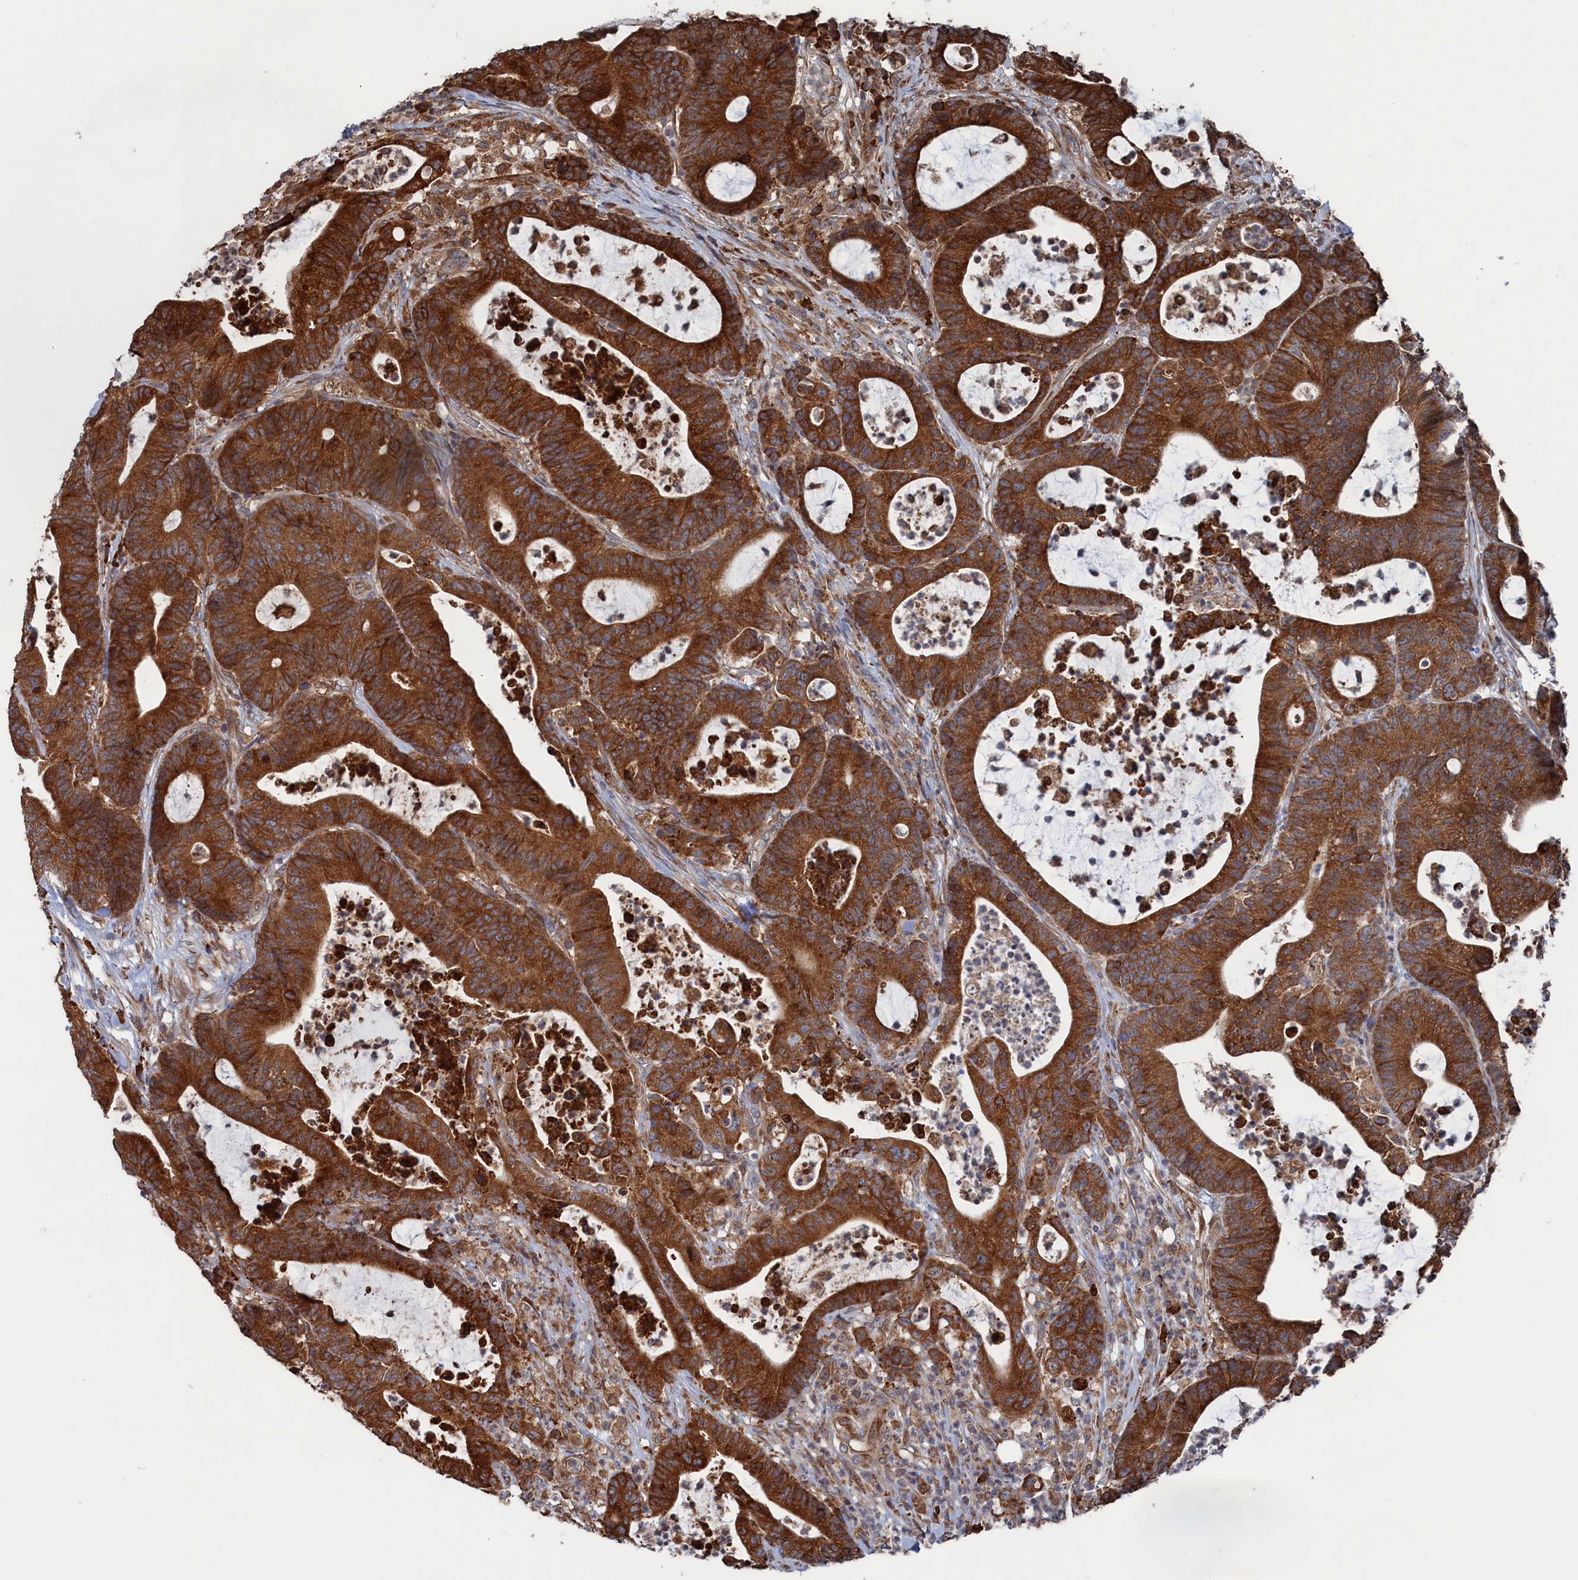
{"staining": {"intensity": "strong", "quantity": ">75%", "location": "cytoplasmic/membranous"}, "tissue": "colorectal cancer", "cell_type": "Tumor cells", "image_type": "cancer", "snomed": [{"axis": "morphology", "description": "Adenocarcinoma, NOS"}, {"axis": "topography", "description": "Colon"}], "caption": "Colorectal cancer stained for a protein (brown) displays strong cytoplasmic/membranous positive expression in about >75% of tumor cells.", "gene": "BPIFB6", "patient": {"sex": "female", "age": 84}}